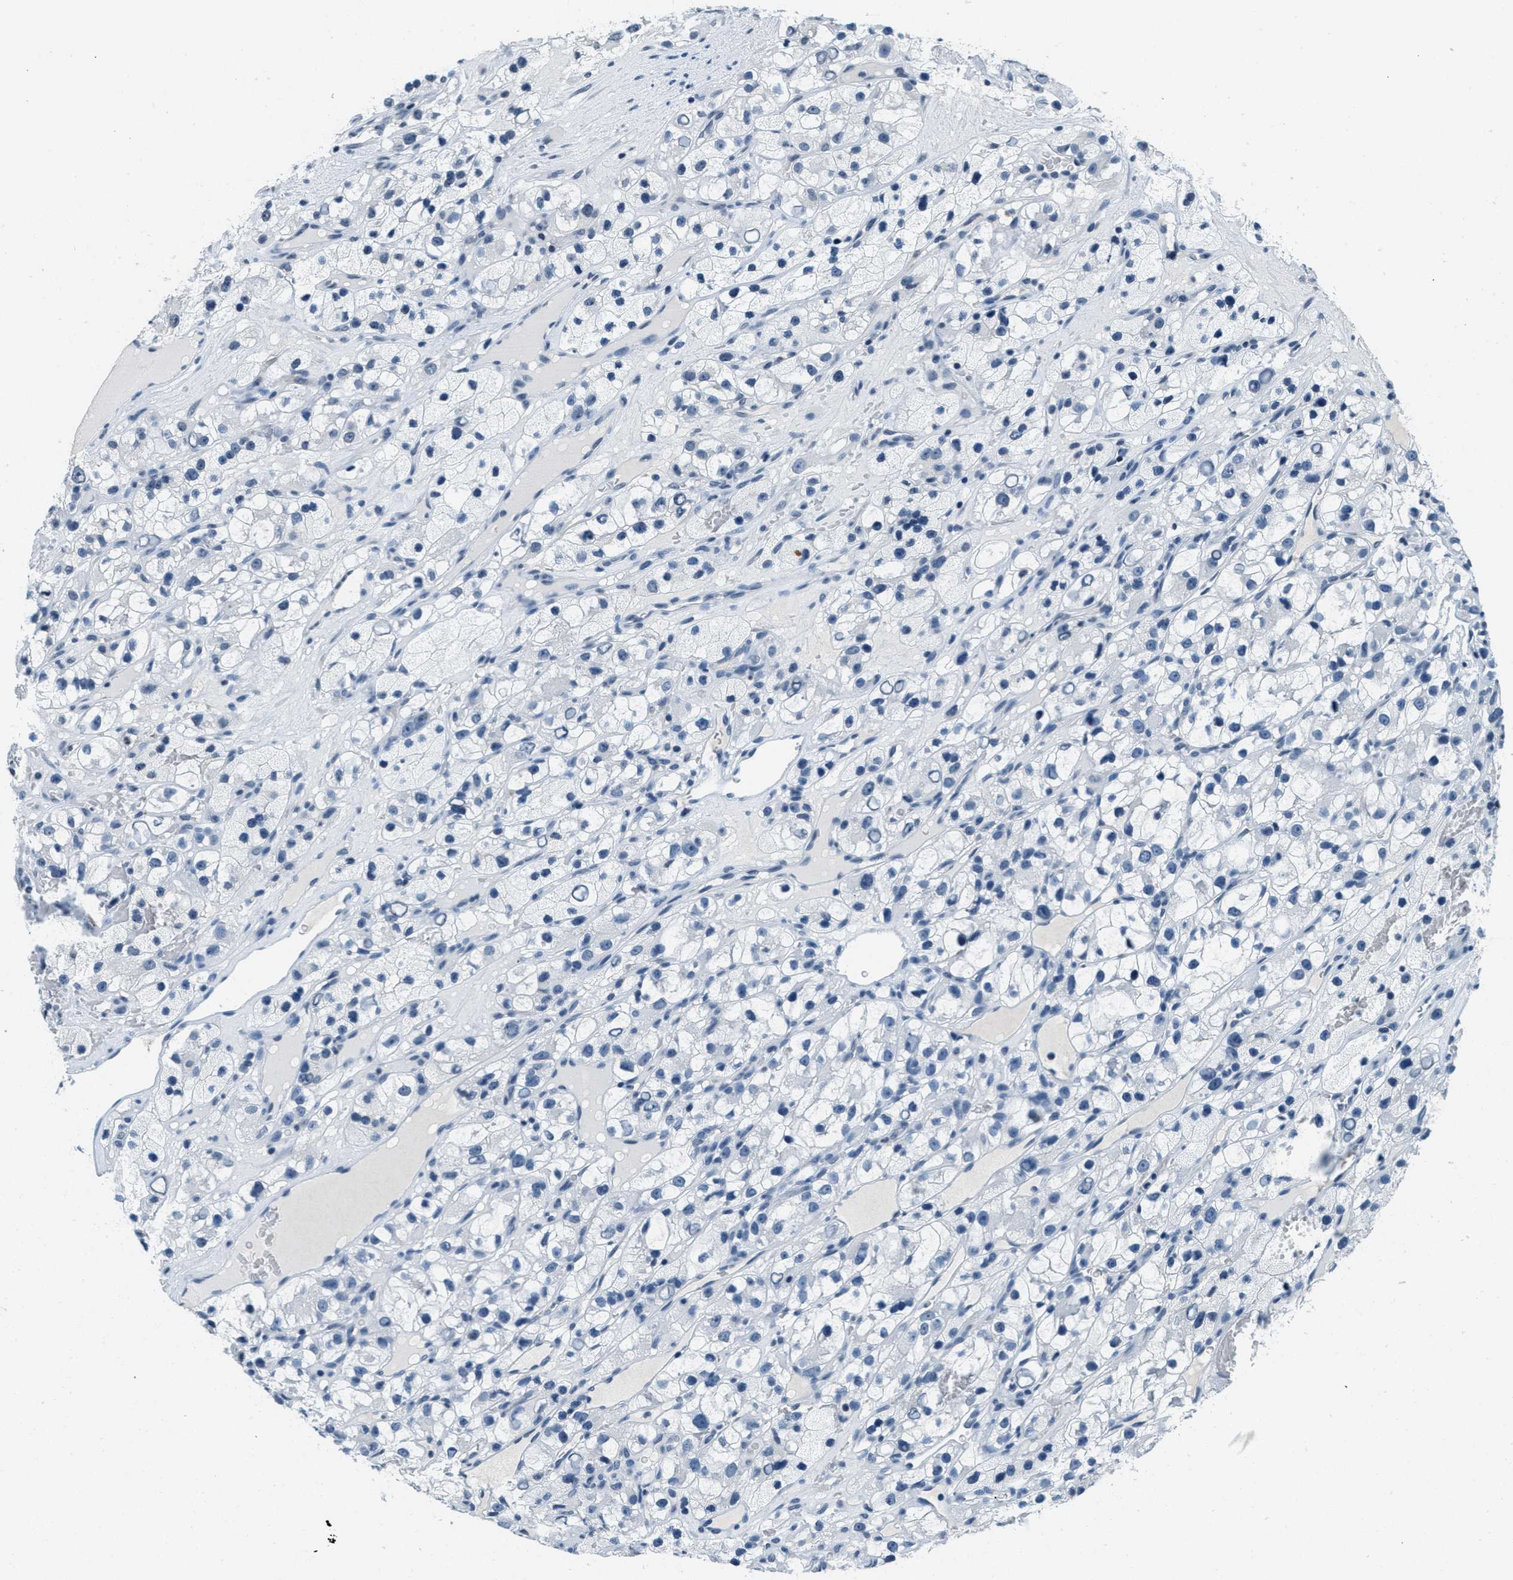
{"staining": {"intensity": "negative", "quantity": "none", "location": "none"}, "tissue": "renal cancer", "cell_type": "Tumor cells", "image_type": "cancer", "snomed": [{"axis": "morphology", "description": "Adenocarcinoma, NOS"}, {"axis": "topography", "description": "Kidney"}], "caption": "High power microscopy photomicrograph of an immunohistochemistry (IHC) micrograph of adenocarcinoma (renal), revealing no significant positivity in tumor cells.", "gene": "CA4", "patient": {"sex": "female", "age": 57}}